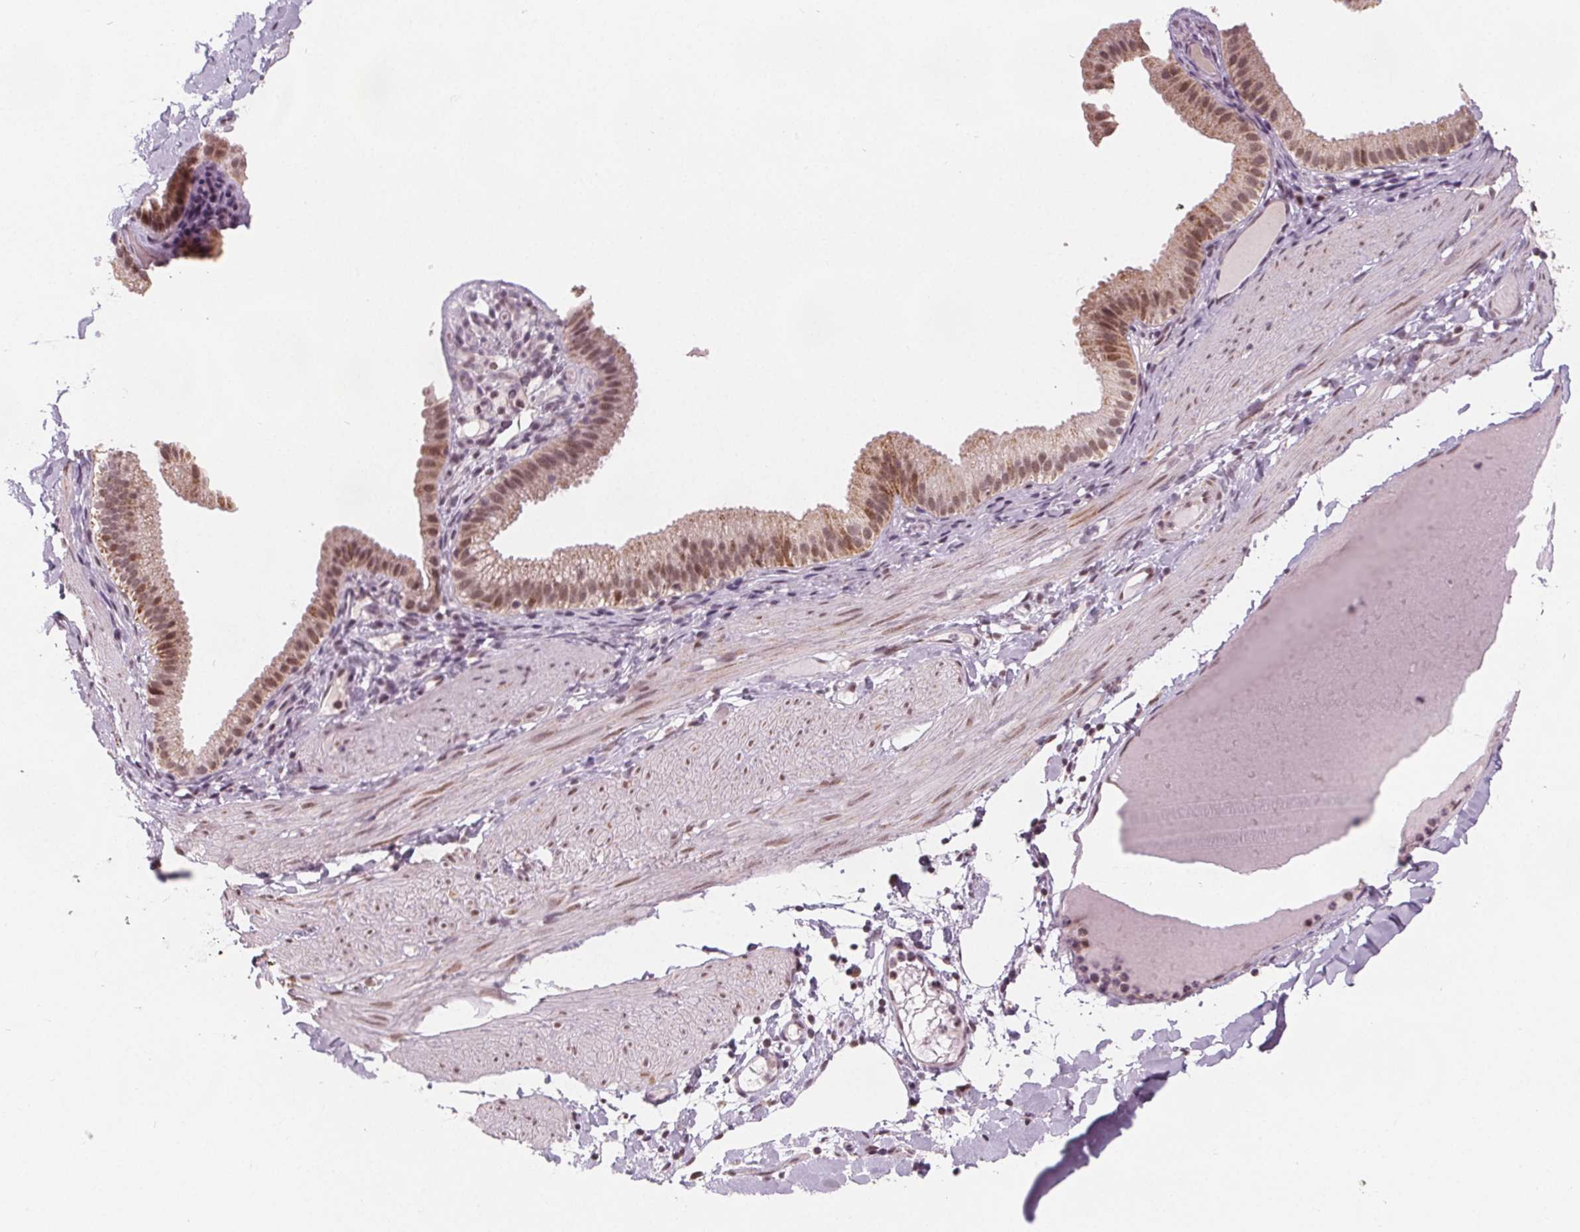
{"staining": {"intensity": "negative", "quantity": "none", "location": "none"}, "tissue": "adipose tissue", "cell_type": "Adipocytes", "image_type": "normal", "snomed": [{"axis": "morphology", "description": "Normal tissue, NOS"}, {"axis": "topography", "description": "Gallbladder"}, {"axis": "topography", "description": "Peripheral nerve tissue"}], "caption": "DAB (3,3'-diaminobenzidine) immunohistochemical staining of normal adipose tissue exhibits no significant staining in adipocytes. (Brightfield microscopy of DAB IHC at high magnification).", "gene": "DPM2", "patient": {"sex": "female", "age": 45}}